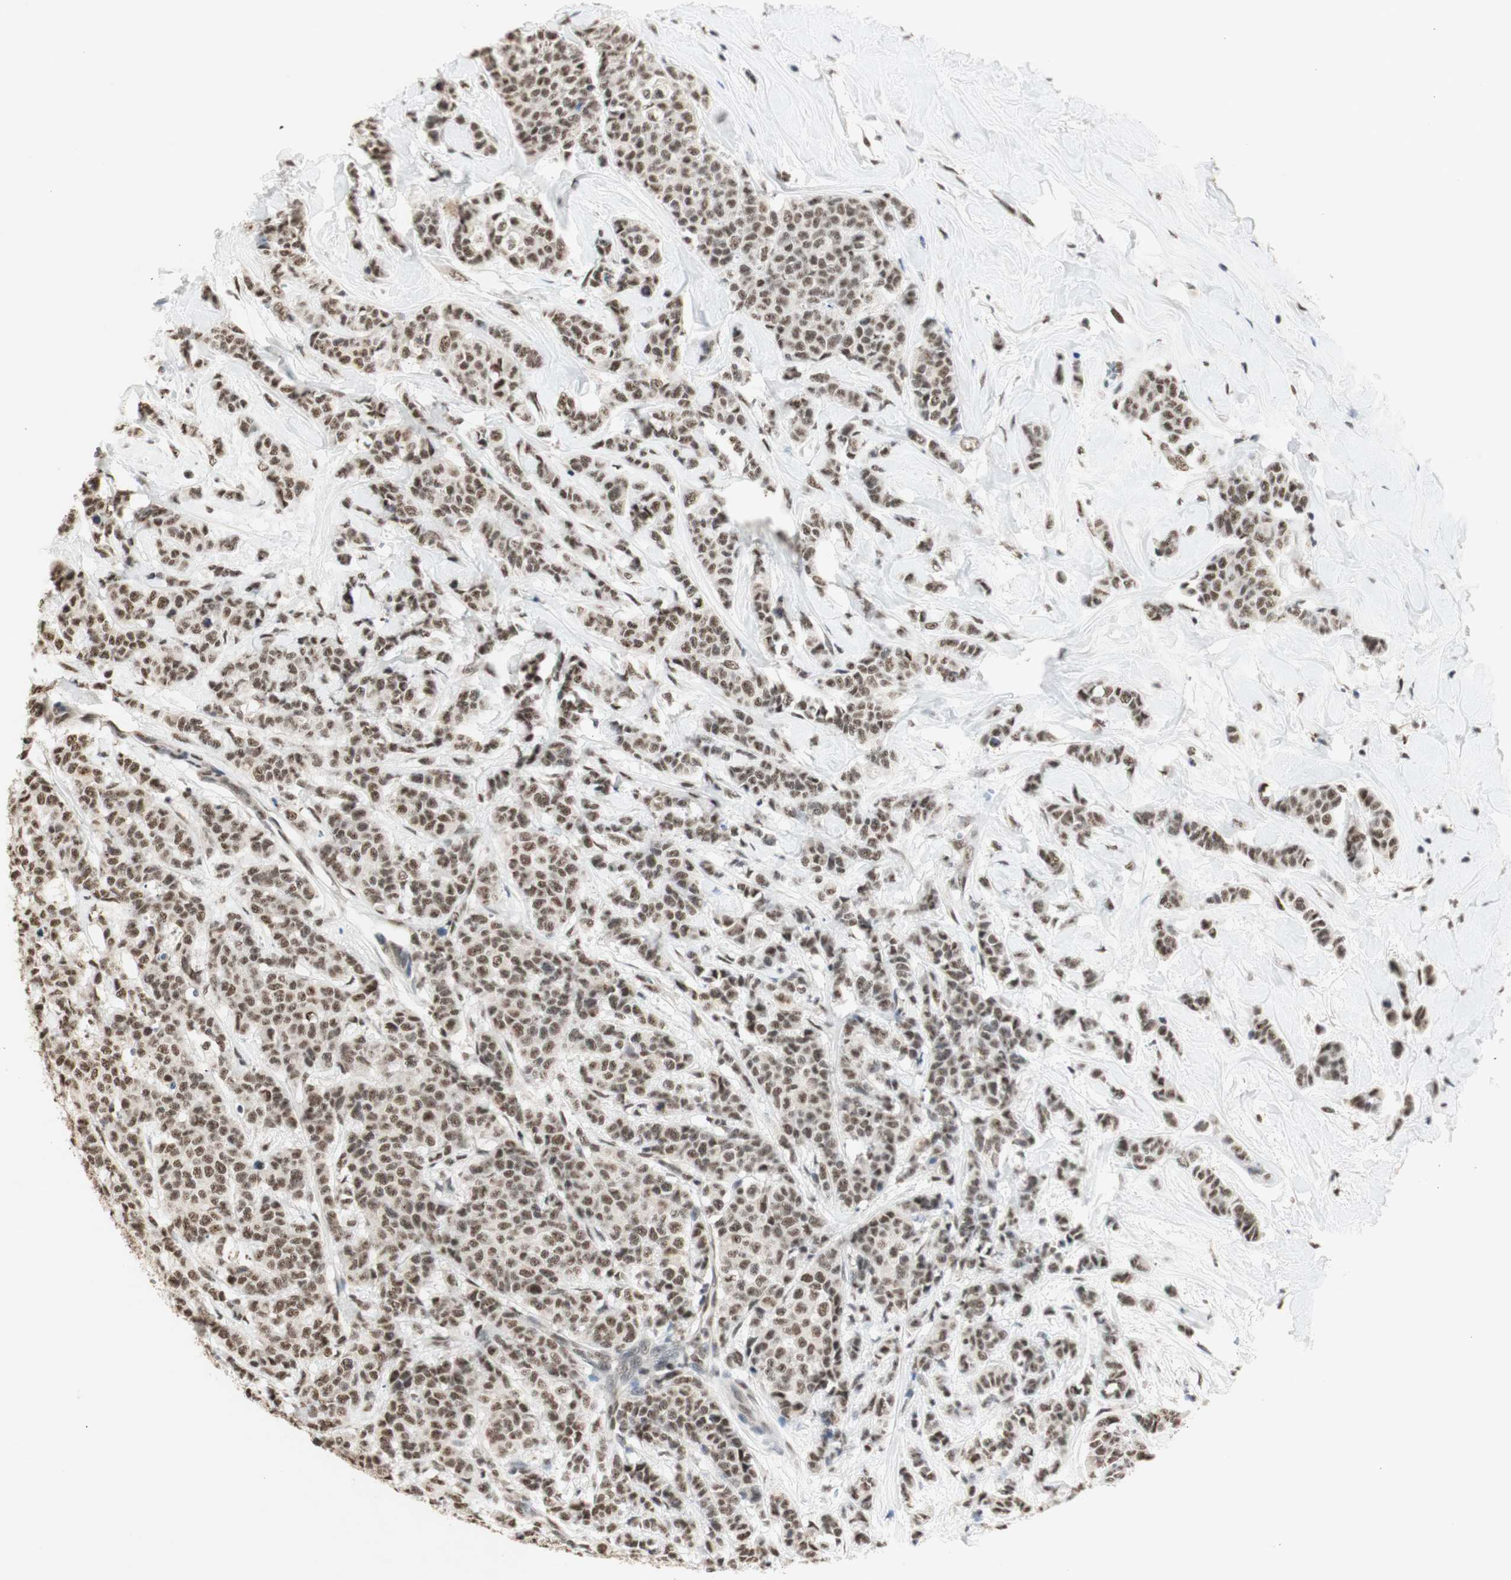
{"staining": {"intensity": "moderate", "quantity": ">75%", "location": "nuclear"}, "tissue": "breast cancer", "cell_type": "Tumor cells", "image_type": "cancer", "snomed": [{"axis": "morphology", "description": "Normal tissue, NOS"}, {"axis": "morphology", "description": "Duct carcinoma"}, {"axis": "topography", "description": "Breast"}], "caption": "A photomicrograph of breast invasive ductal carcinoma stained for a protein shows moderate nuclear brown staining in tumor cells. Using DAB (3,3'-diaminobenzidine) (brown) and hematoxylin (blue) stains, captured at high magnification using brightfield microscopy.", "gene": "SNRPB", "patient": {"sex": "female", "age": 40}}